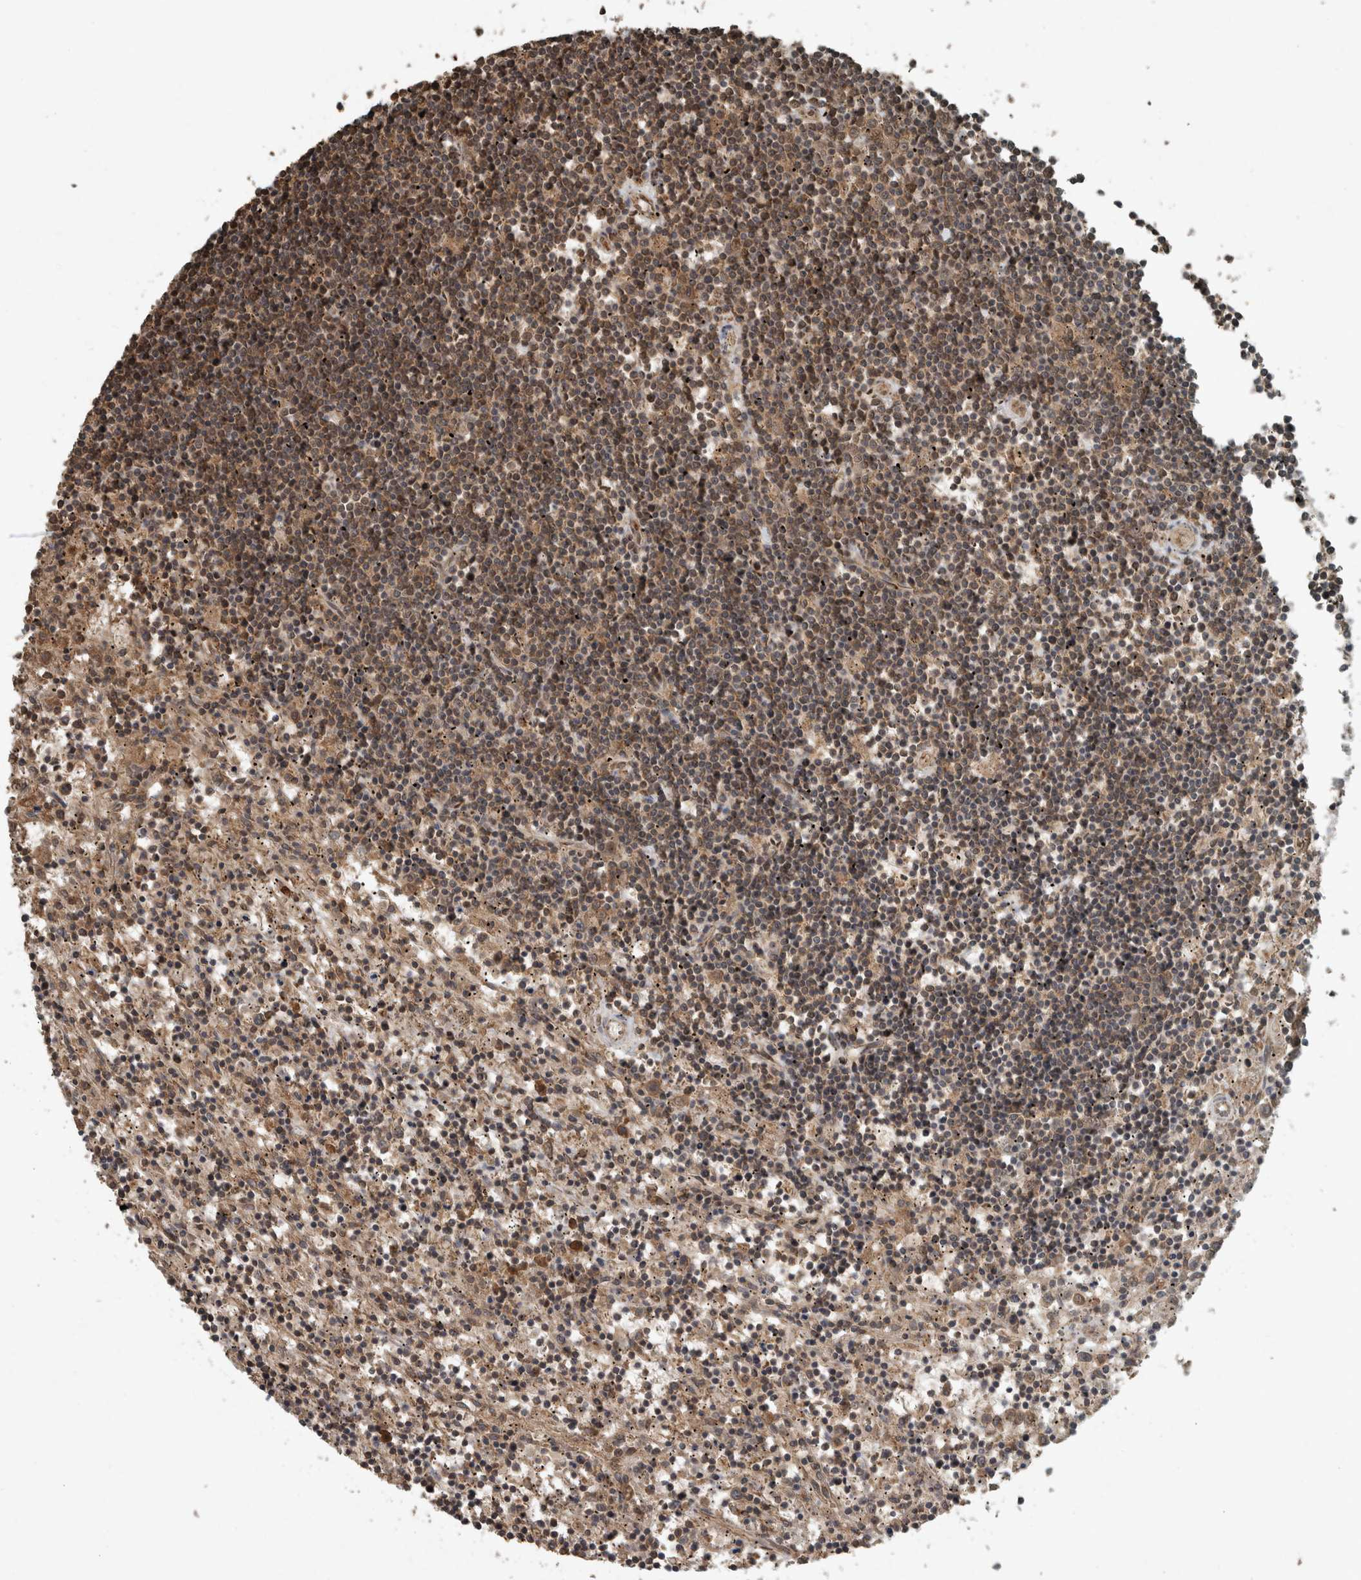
{"staining": {"intensity": "moderate", "quantity": "25%-75%", "location": "cytoplasmic/membranous,nuclear"}, "tissue": "lymphoma", "cell_type": "Tumor cells", "image_type": "cancer", "snomed": [{"axis": "morphology", "description": "Malignant lymphoma, non-Hodgkin's type, Low grade"}, {"axis": "topography", "description": "Spleen"}], "caption": "Immunohistochemical staining of lymphoma shows medium levels of moderate cytoplasmic/membranous and nuclear staining in about 25%-75% of tumor cells. The staining was performed using DAB to visualize the protein expression in brown, while the nuclei were stained in blue with hematoxylin (Magnification: 20x).", "gene": "ARHGEF12", "patient": {"sex": "male", "age": 76}}